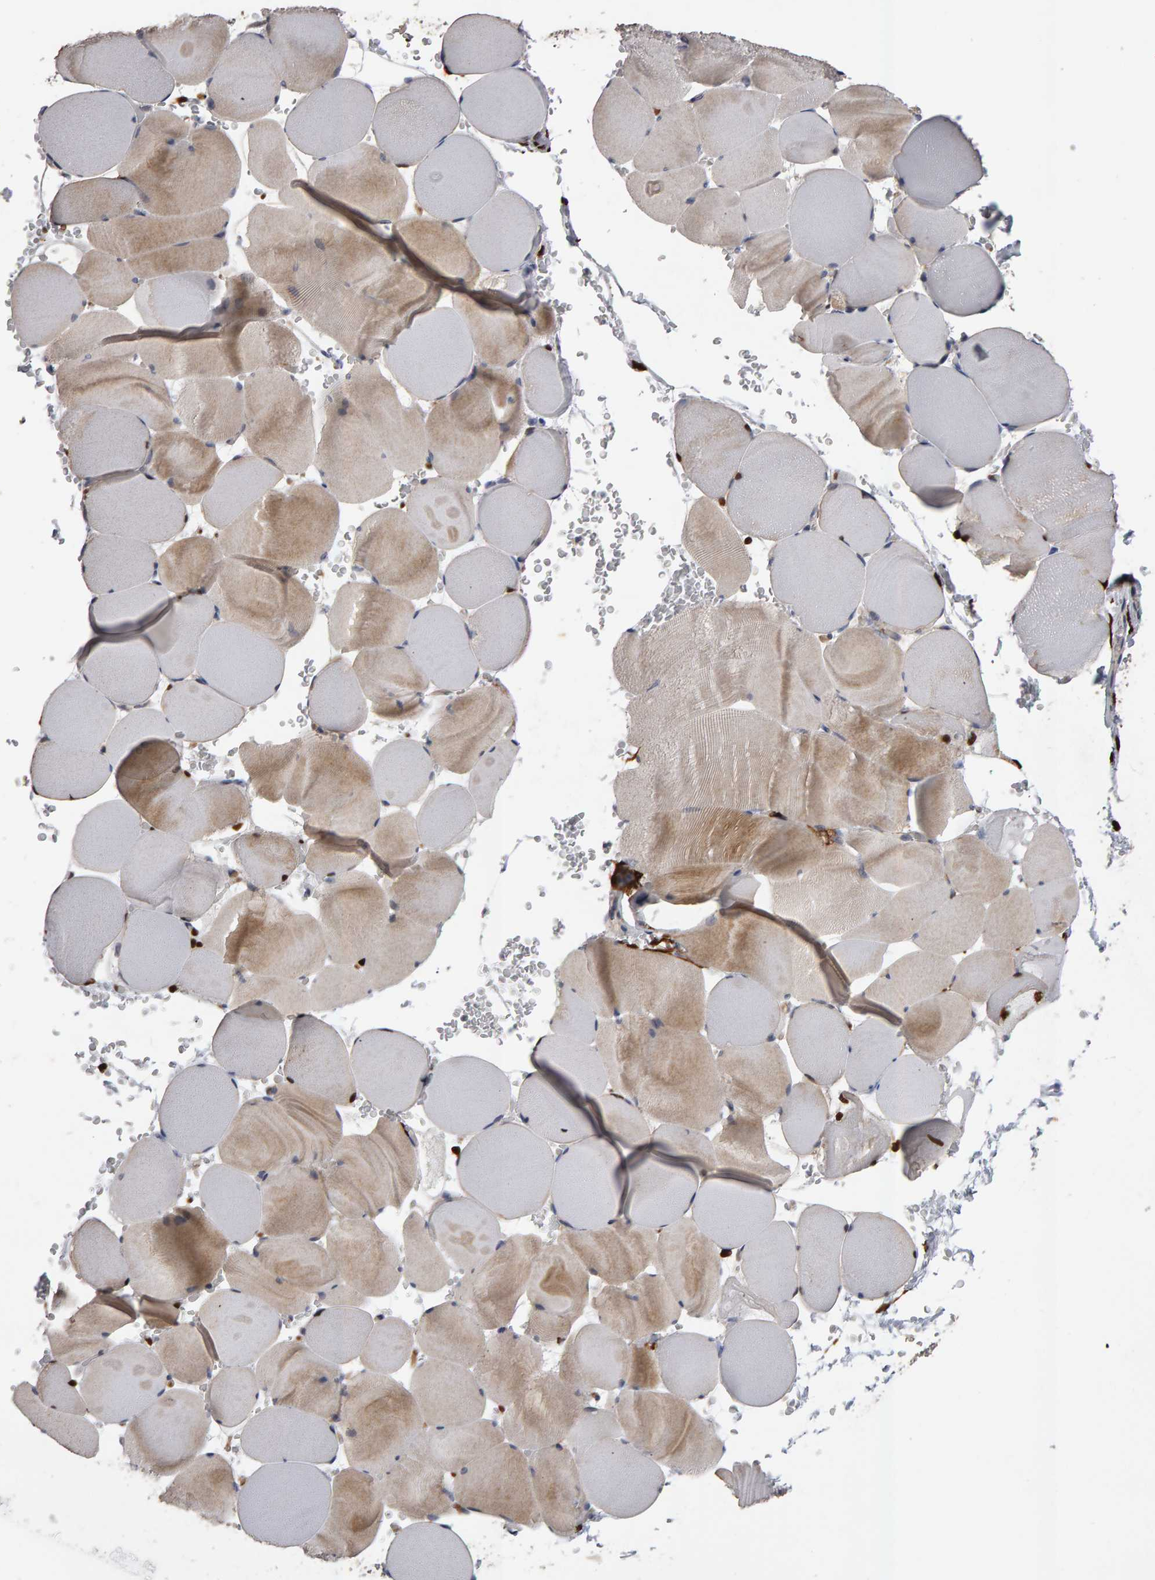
{"staining": {"intensity": "weak", "quantity": ">75%", "location": "cytoplasmic/membranous"}, "tissue": "skeletal muscle", "cell_type": "Myocytes", "image_type": "normal", "snomed": [{"axis": "morphology", "description": "Normal tissue, NOS"}, {"axis": "topography", "description": "Skeletal muscle"}], "caption": "Brown immunohistochemical staining in benign human skeletal muscle exhibits weak cytoplasmic/membranous expression in about >75% of myocytes.", "gene": "IPO8", "patient": {"sex": "male", "age": 62}}